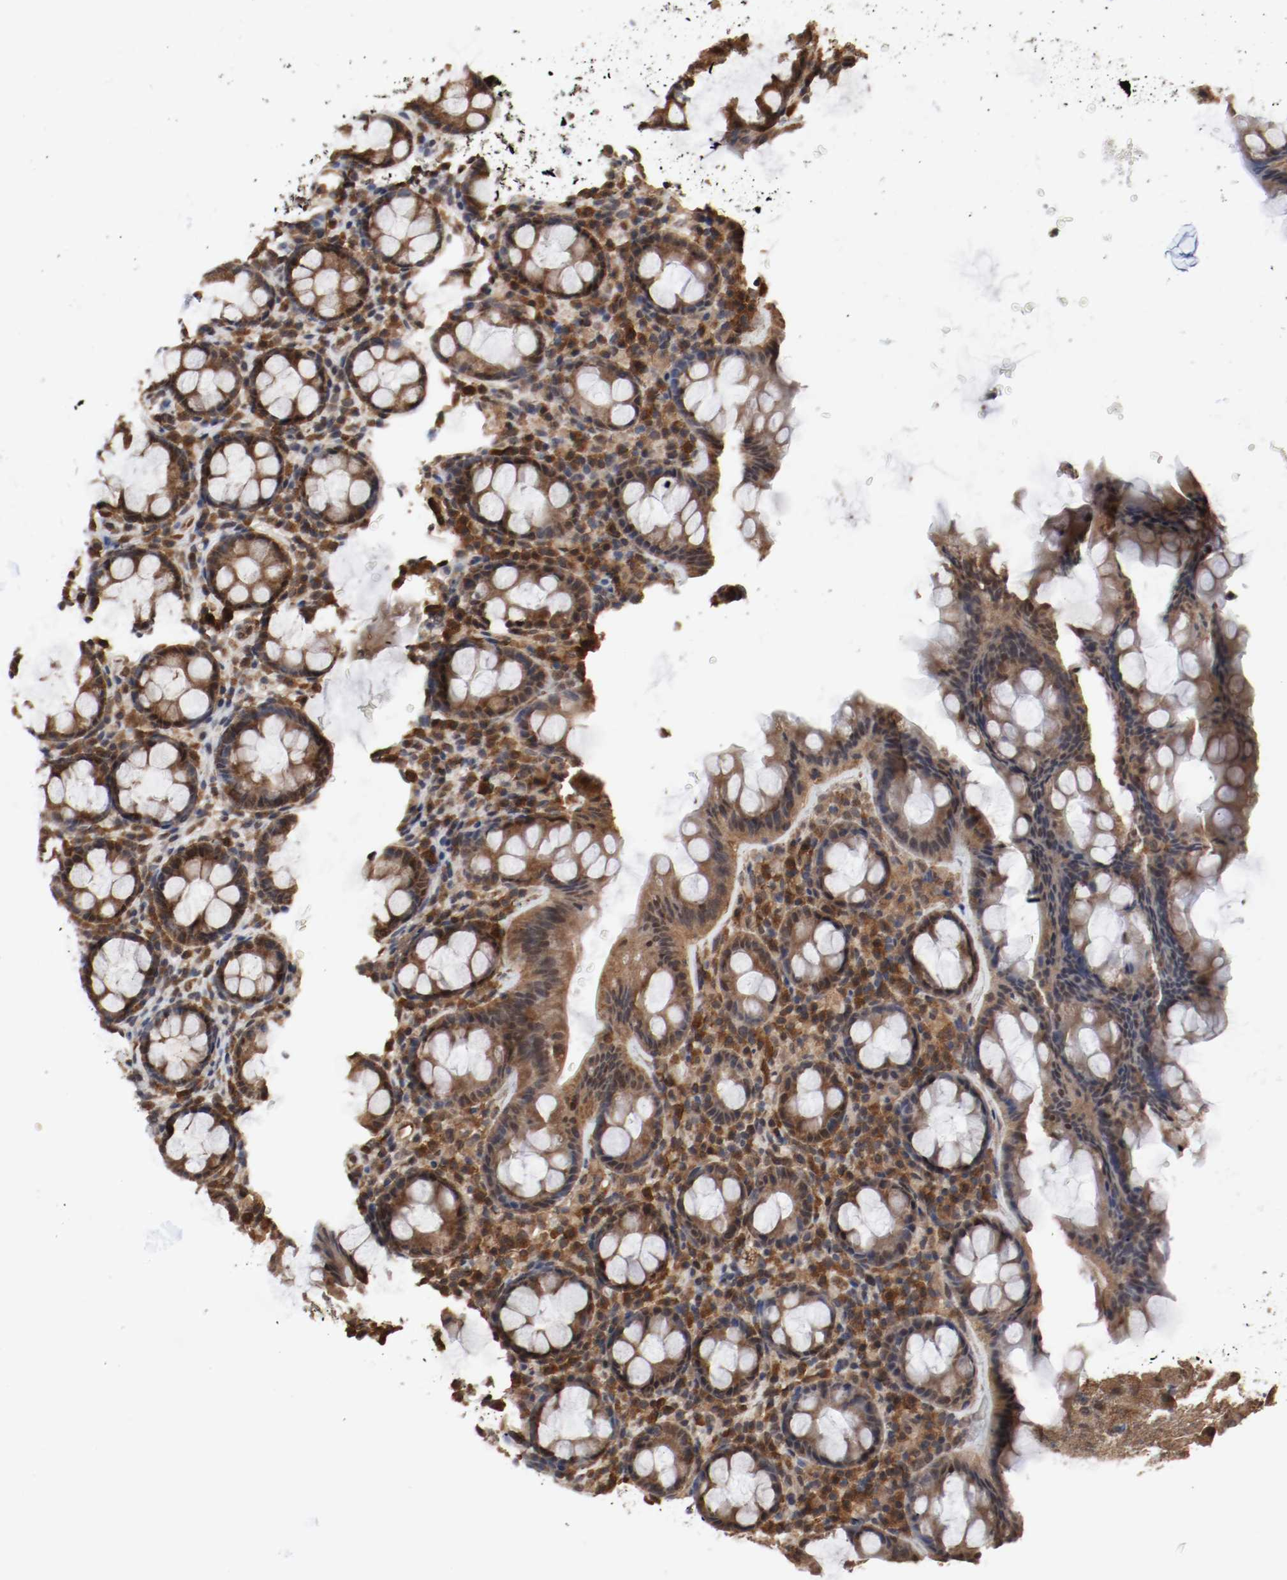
{"staining": {"intensity": "strong", "quantity": ">75%", "location": "cytoplasmic/membranous,nuclear"}, "tissue": "rectum", "cell_type": "Glandular cells", "image_type": "normal", "snomed": [{"axis": "morphology", "description": "Normal tissue, NOS"}, {"axis": "topography", "description": "Rectum"}], "caption": "Rectum stained with DAB (3,3'-diaminobenzidine) IHC exhibits high levels of strong cytoplasmic/membranous,nuclear staining in approximately >75% of glandular cells. The staining was performed using DAB to visualize the protein expression in brown, while the nuclei were stained in blue with hematoxylin (Magnification: 20x).", "gene": "AFG3L2", "patient": {"sex": "male", "age": 92}}